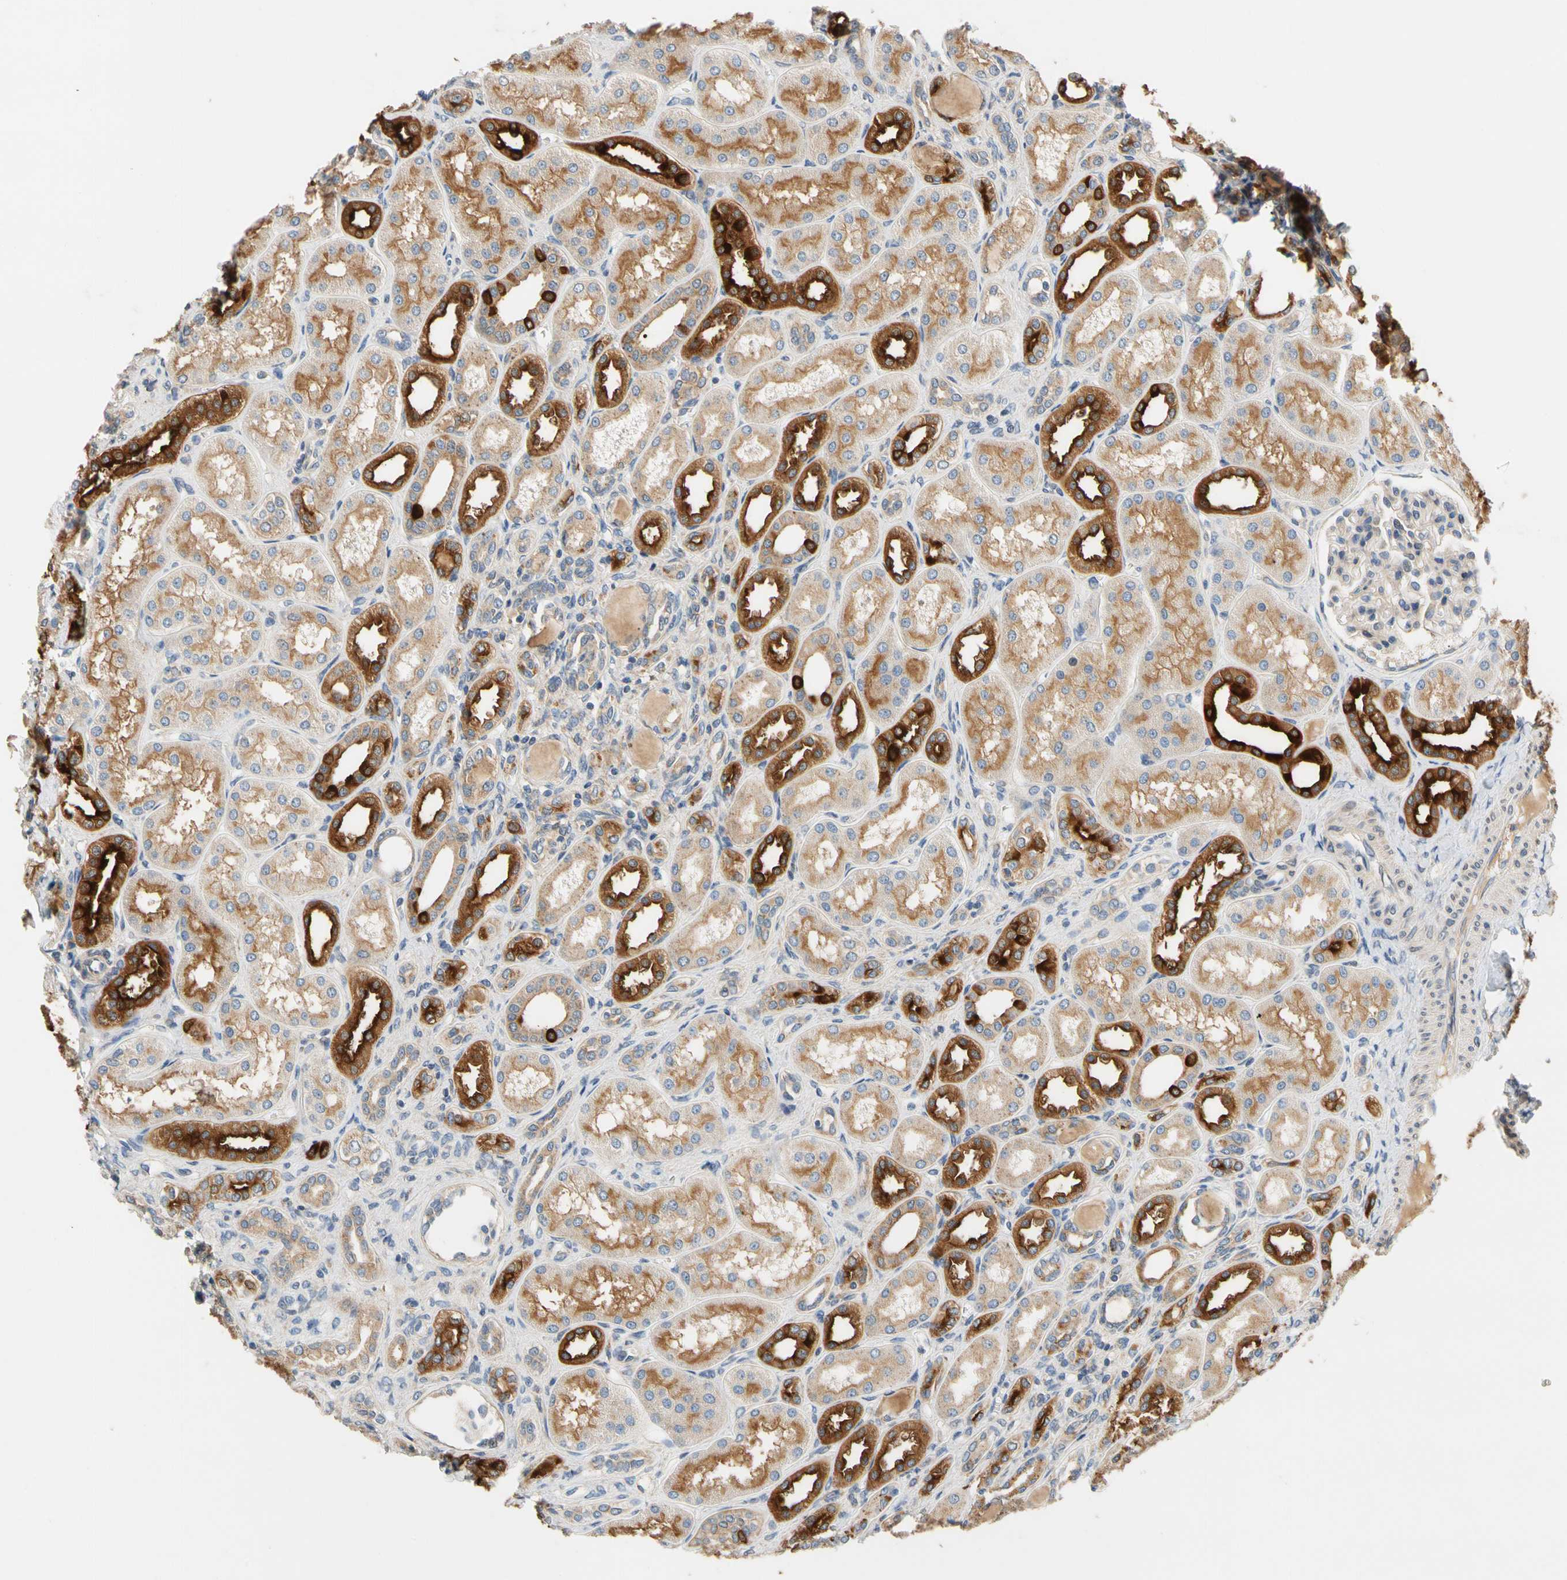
{"staining": {"intensity": "weak", "quantity": "<25%", "location": "cytoplasmic/membranous"}, "tissue": "kidney", "cell_type": "Cells in glomeruli", "image_type": "normal", "snomed": [{"axis": "morphology", "description": "Normal tissue, NOS"}, {"axis": "topography", "description": "Kidney"}], "caption": "High power microscopy micrograph of an immunohistochemistry (IHC) micrograph of normal kidney, revealing no significant positivity in cells in glomeruli.", "gene": "USP12", "patient": {"sex": "male", "age": 7}}